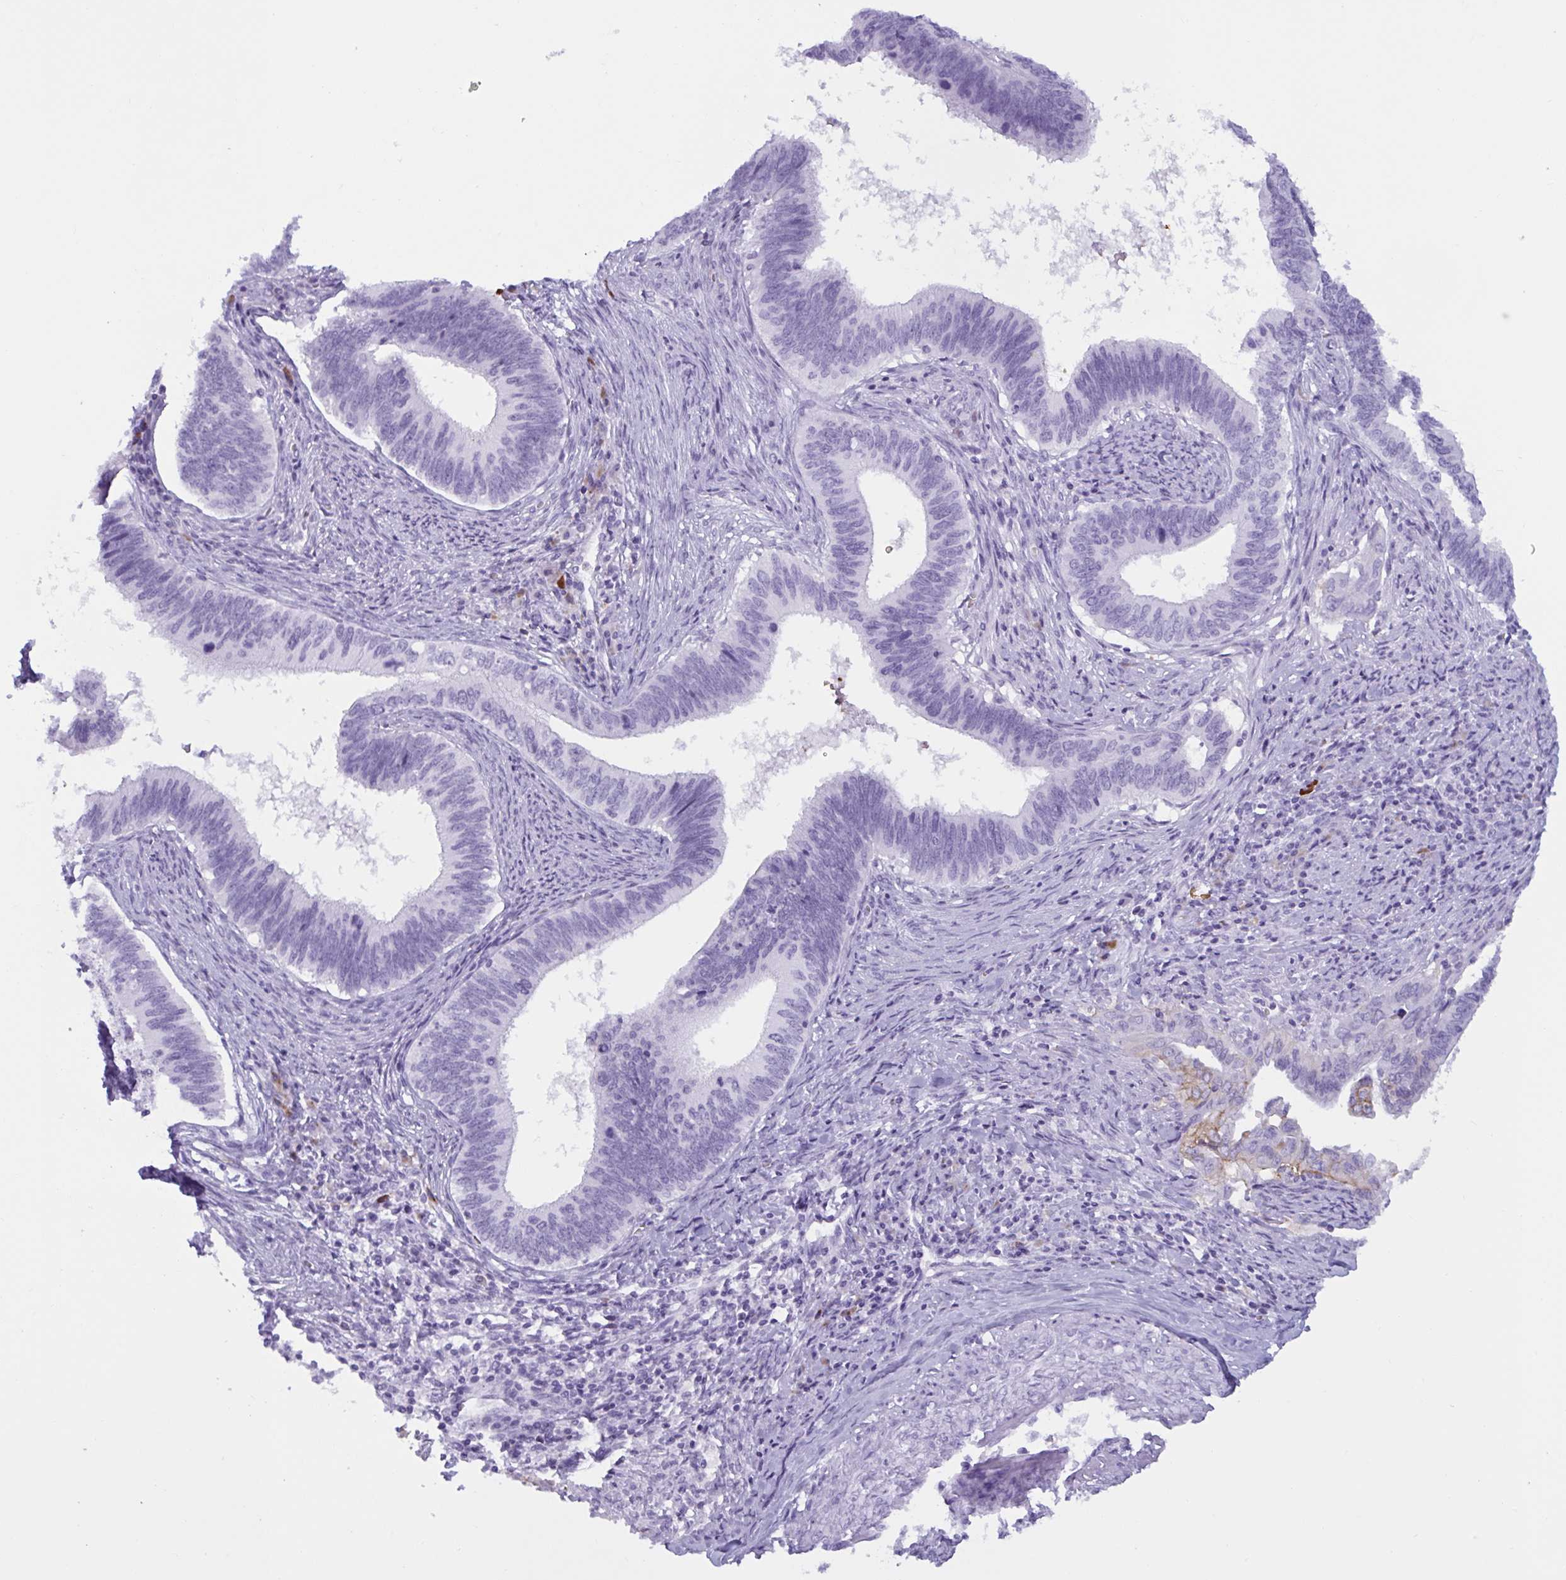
{"staining": {"intensity": "negative", "quantity": "none", "location": "none"}, "tissue": "cervical cancer", "cell_type": "Tumor cells", "image_type": "cancer", "snomed": [{"axis": "morphology", "description": "Adenocarcinoma, NOS"}, {"axis": "topography", "description": "Cervix"}], "caption": "An immunohistochemistry histopathology image of adenocarcinoma (cervical) is shown. There is no staining in tumor cells of adenocarcinoma (cervical).", "gene": "SLC2A1", "patient": {"sex": "female", "age": 42}}